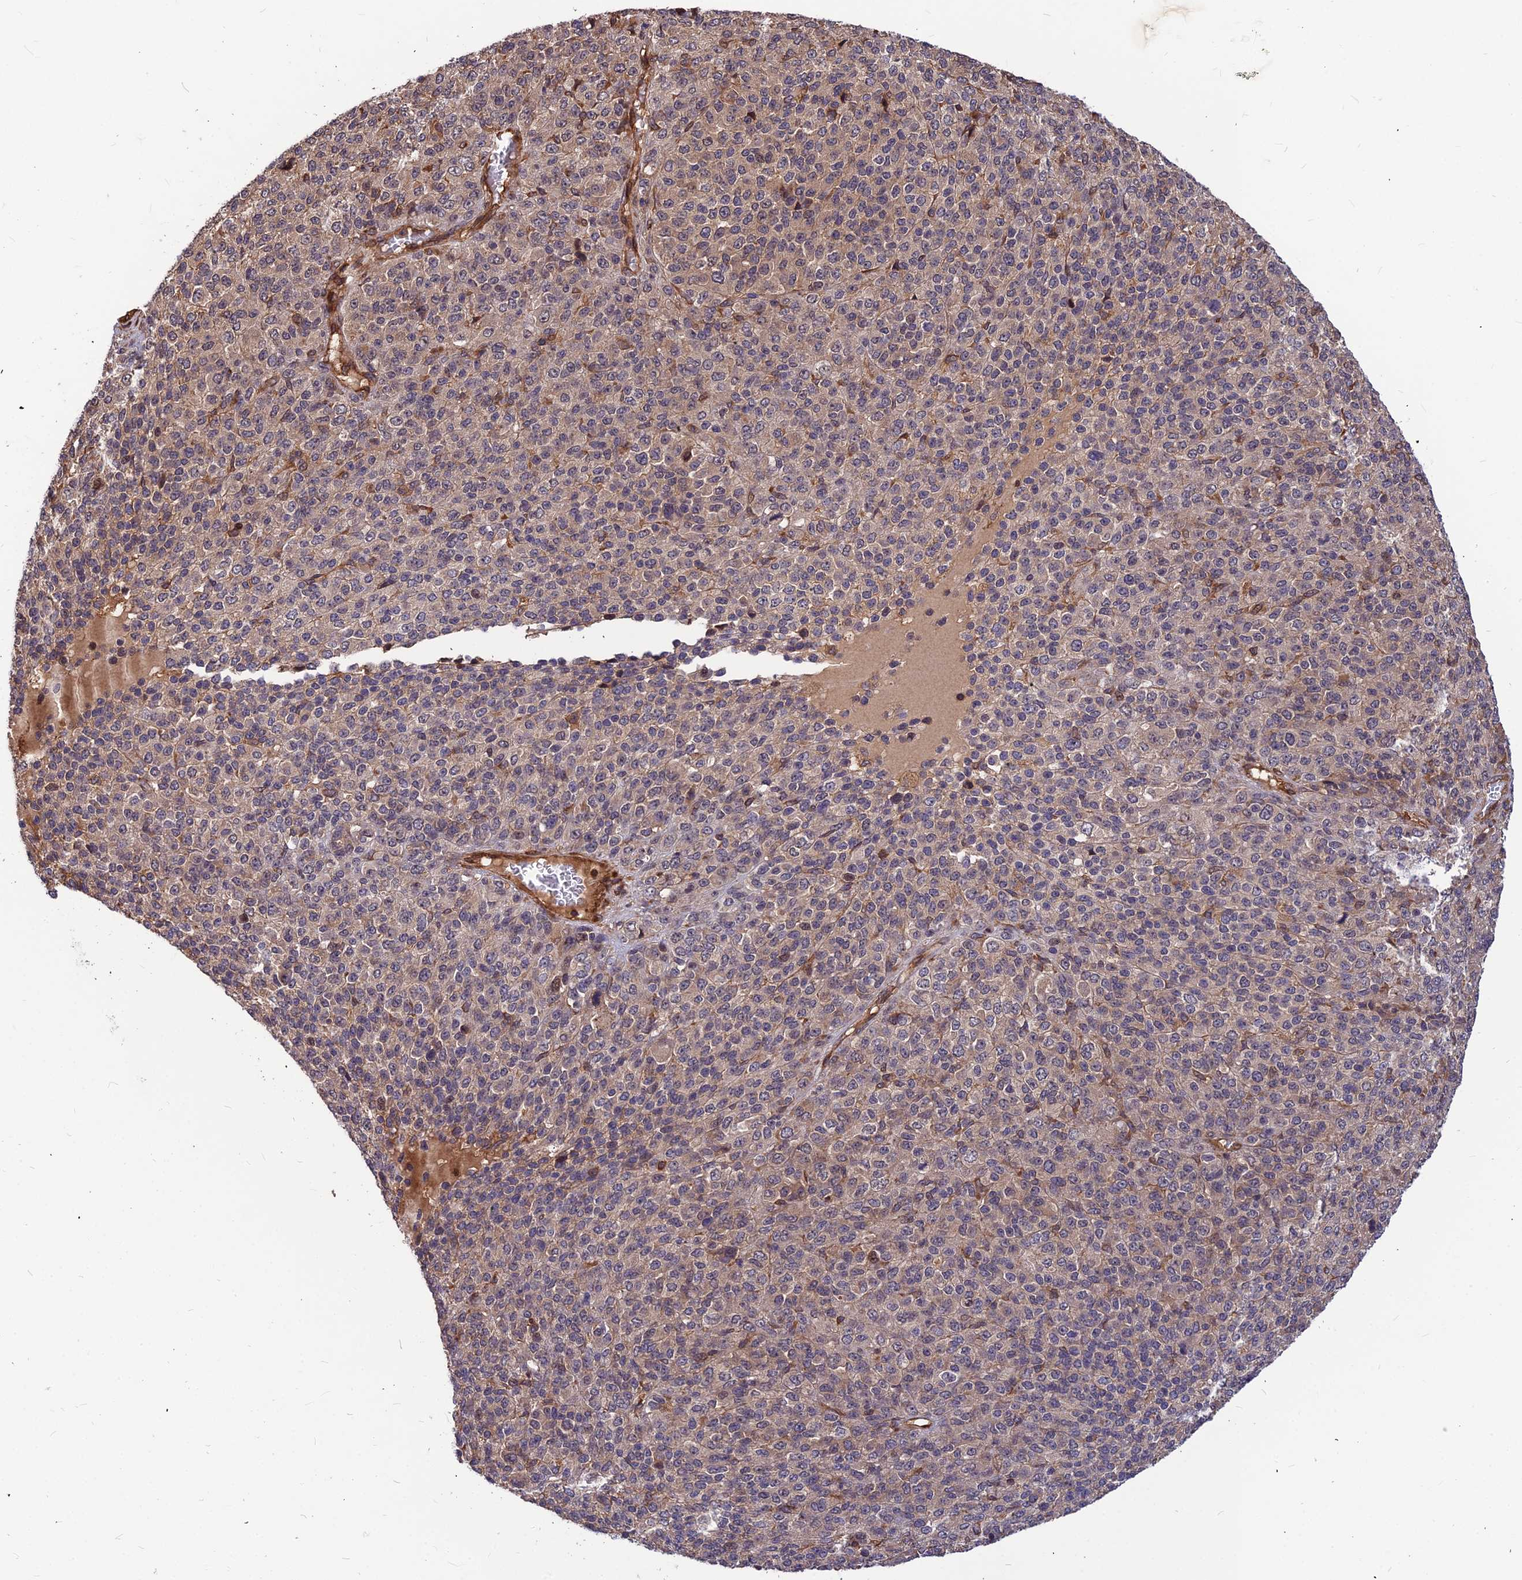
{"staining": {"intensity": "weak", "quantity": "25%-75%", "location": "cytoplasmic/membranous"}, "tissue": "melanoma", "cell_type": "Tumor cells", "image_type": "cancer", "snomed": [{"axis": "morphology", "description": "Malignant melanoma, Metastatic site"}, {"axis": "topography", "description": "Brain"}], "caption": "Immunohistochemistry (IHC) micrograph of neoplastic tissue: human malignant melanoma (metastatic site) stained using immunohistochemistry (IHC) demonstrates low levels of weak protein expression localized specifically in the cytoplasmic/membranous of tumor cells, appearing as a cytoplasmic/membranous brown color.", "gene": "ZNF467", "patient": {"sex": "female", "age": 56}}